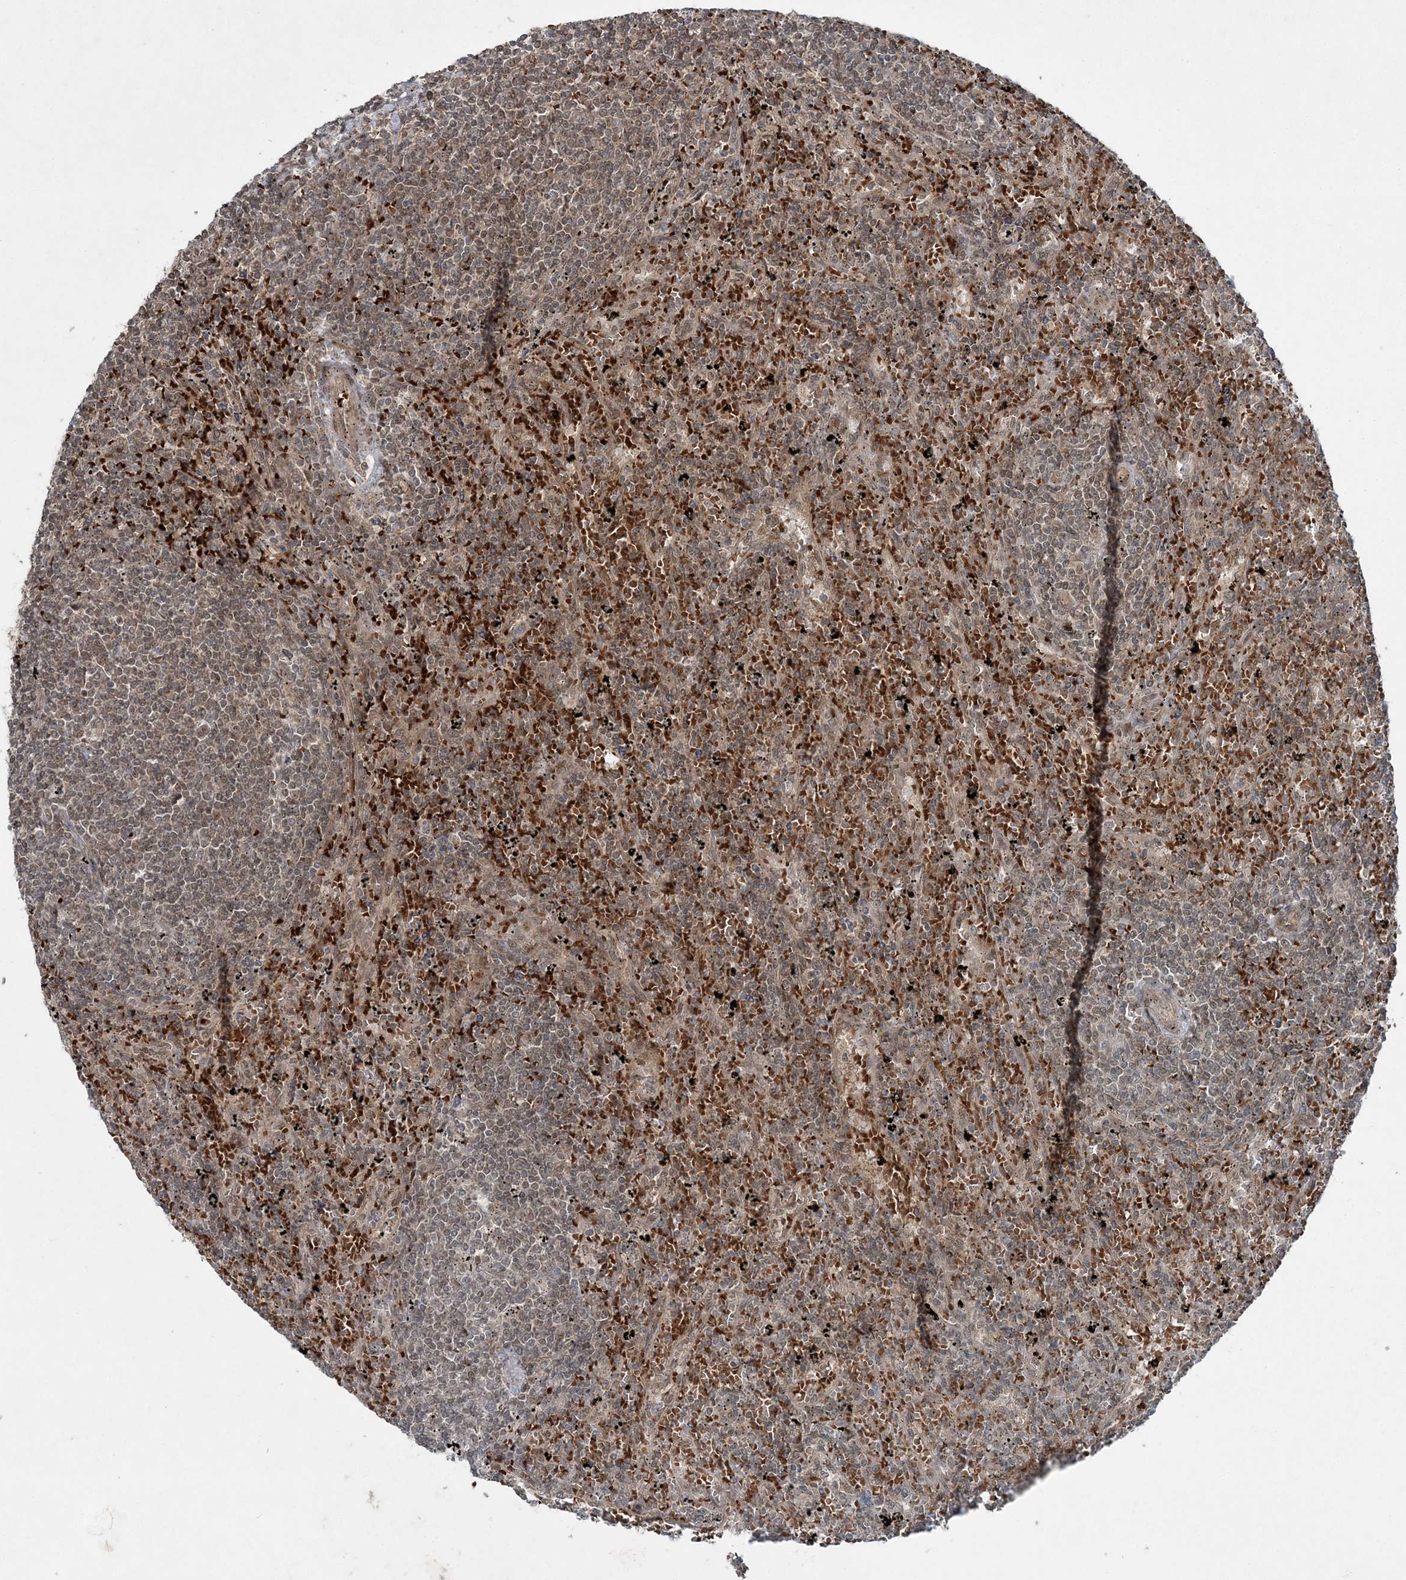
{"staining": {"intensity": "weak", "quantity": ">75%", "location": "cytoplasmic/membranous,nuclear"}, "tissue": "lymphoma", "cell_type": "Tumor cells", "image_type": "cancer", "snomed": [{"axis": "morphology", "description": "Malignant lymphoma, non-Hodgkin's type, Low grade"}, {"axis": "topography", "description": "Spleen"}], "caption": "Lymphoma stained for a protein exhibits weak cytoplasmic/membranous and nuclear positivity in tumor cells.", "gene": "FBXL17", "patient": {"sex": "male", "age": 76}}